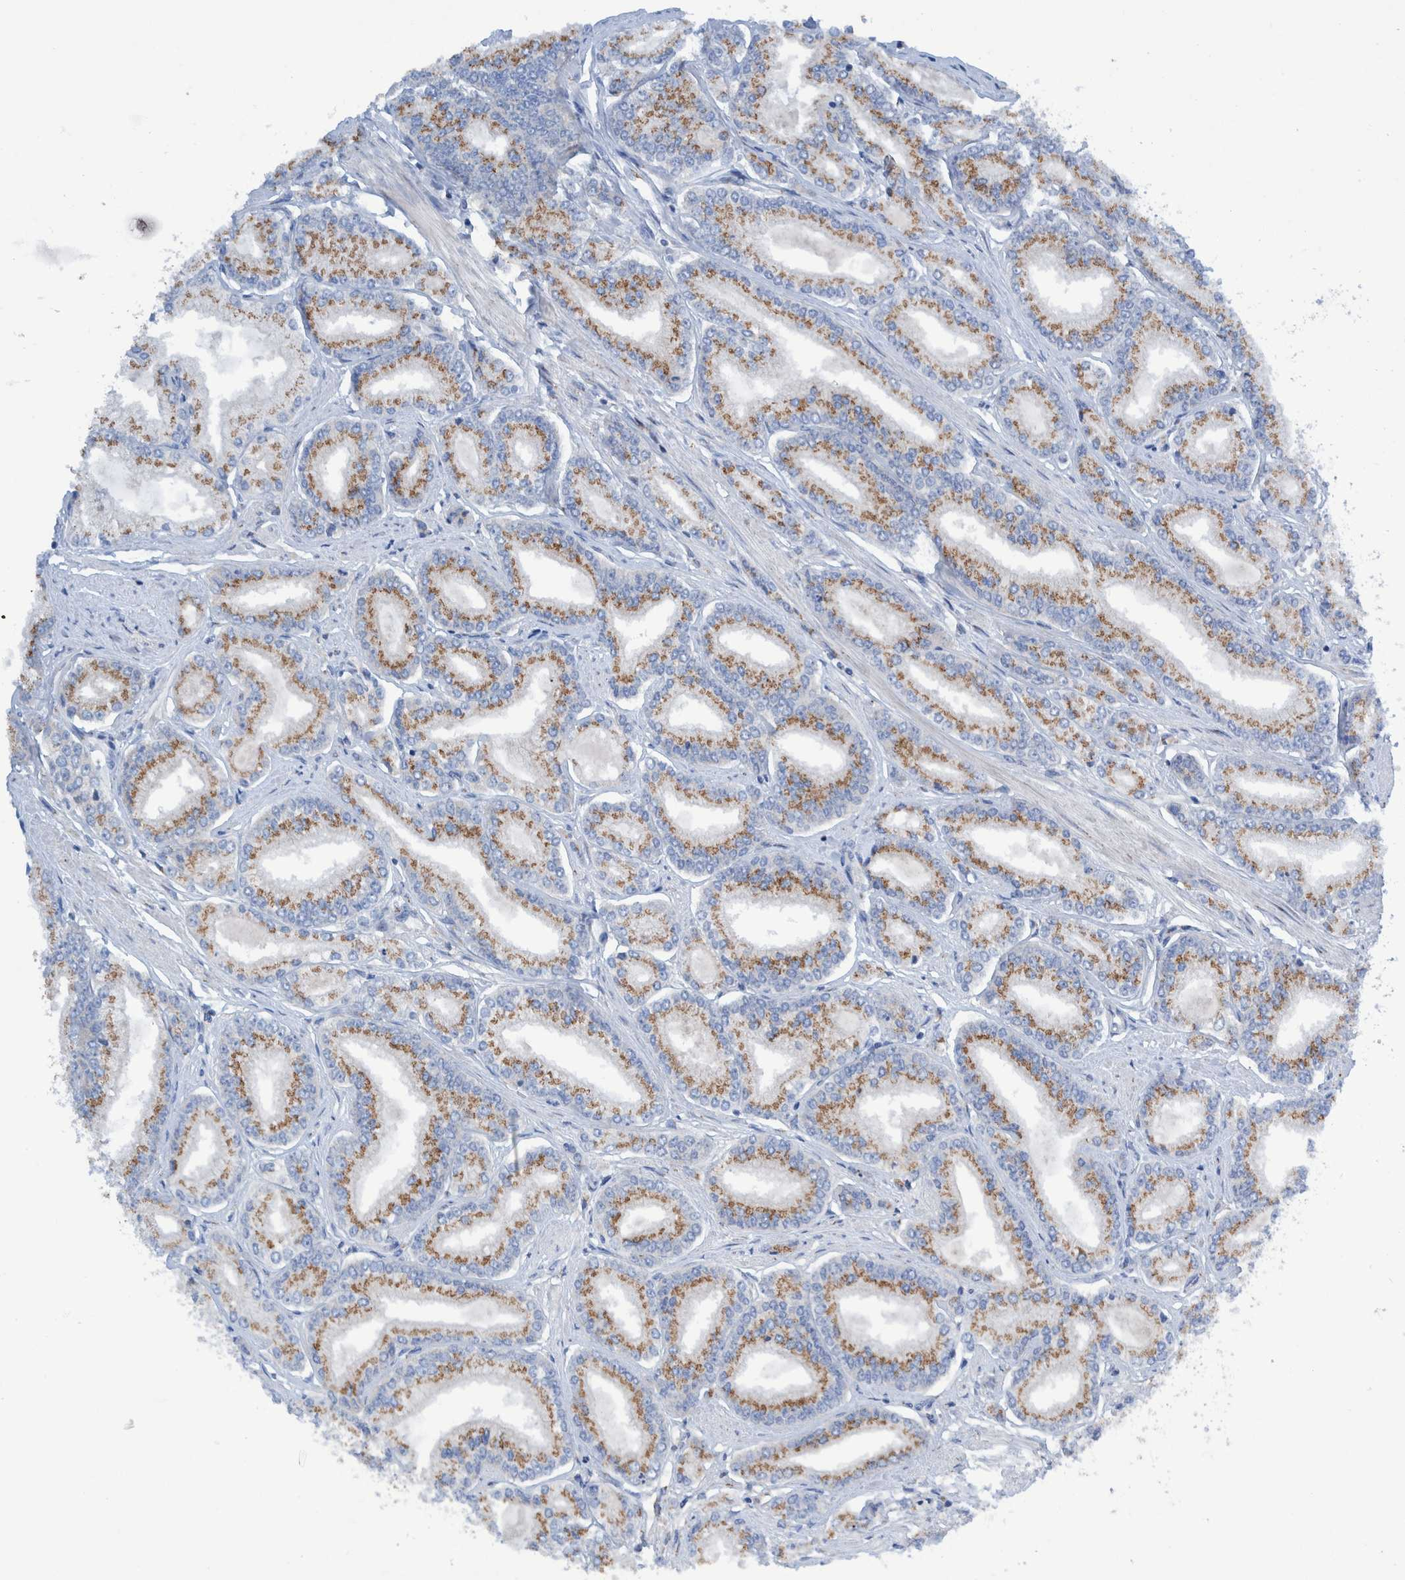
{"staining": {"intensity": "moderate", "quantity": ">75%", "location": "cytoplasmic/membranous"}, "tissue": "prostate cancer", "cell_type": "Tumor cells", "image_type": "cancer", "snomed": [{"axis": "morphology", "description": "Adenocarcinoma, Low grade"}, {"axis": "topography", "description": "Prostate"}], "caption": "Human prostate adenocarcinoma (low-grade) stained with a protein marker exhibits moderate staining in tumor cells.", "gene": "TRIM58", "patient": {"sex": "male", "age": 52}}